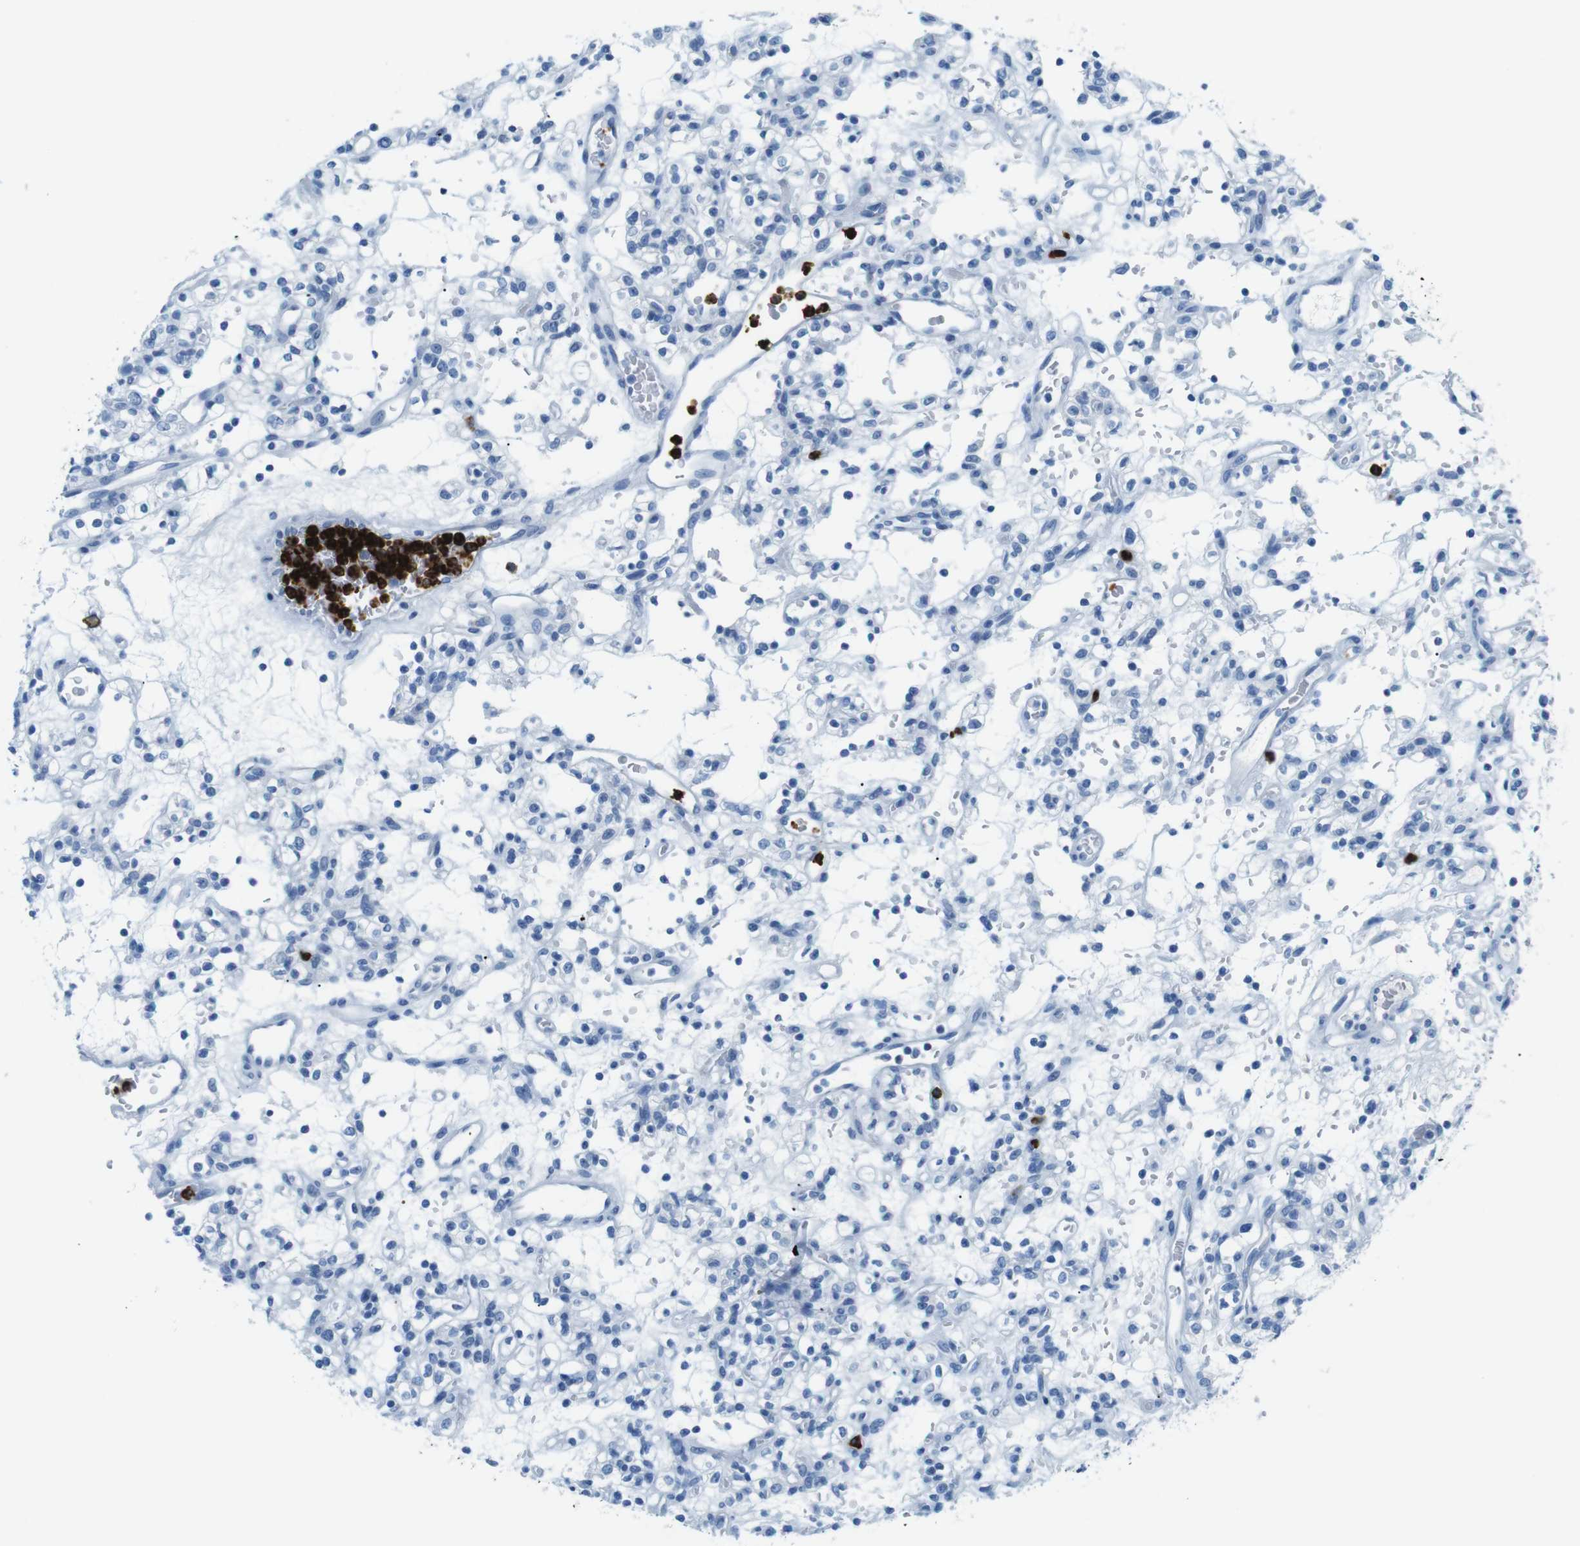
{"staining": {"intensity": "negative", "quantity": "none", "location": "none"}, "tissue": "renal cancer", "cell_type": "Tumor cells", "image_type": "cancer", "snomed": [{"axis": "morphology", "description": "Normal tissue, NOS"}, {"axis": "morphology", "description": "Adenocarcinoma, NOS"}, {"axis": "topography", "description": "Kidney"}], "caption": "Adenocarcinoma (renal) stained for a protein using immunohistochemistry demonstrates no positivity tumor cells.", "gene": "MCEMP1", "patient": {"sex": "female", "age": 72}}